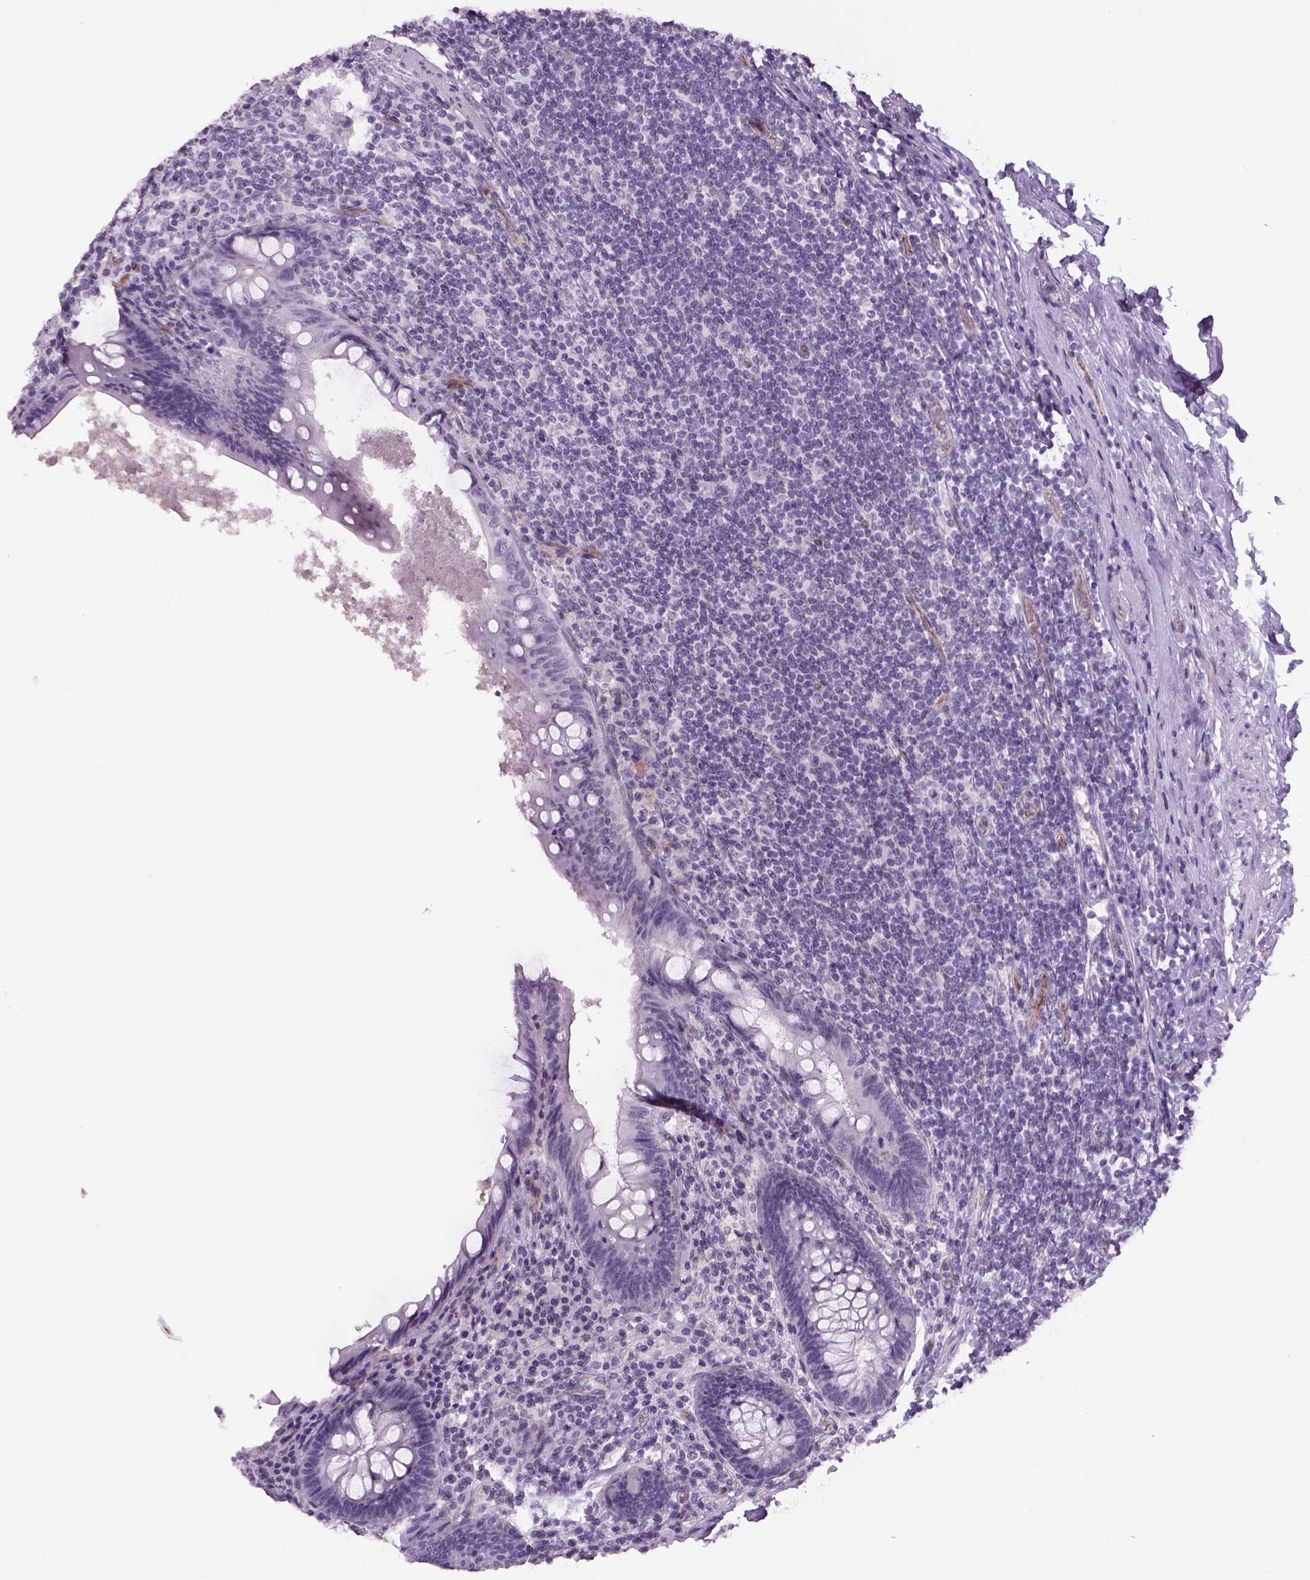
{"staining": {"intensity": "negative", "quantity": "none", "location": "none"}, "tissue": "appendix", "cell_type": "Glandular cells", "image_type": "normal", "snomed": [{"axis": "morphology", "description": "Normal tissue, NOS"}, {"axis": "topography", "description": "Appendix"}], "caption": "Immunohistochemical staining of benign appendix reveals no significant expression in glandular cells. (DAB immunohistochemistry, high magnification).", "gene": "PRRT1", "patient": {"sex": "male", "age": 47}}